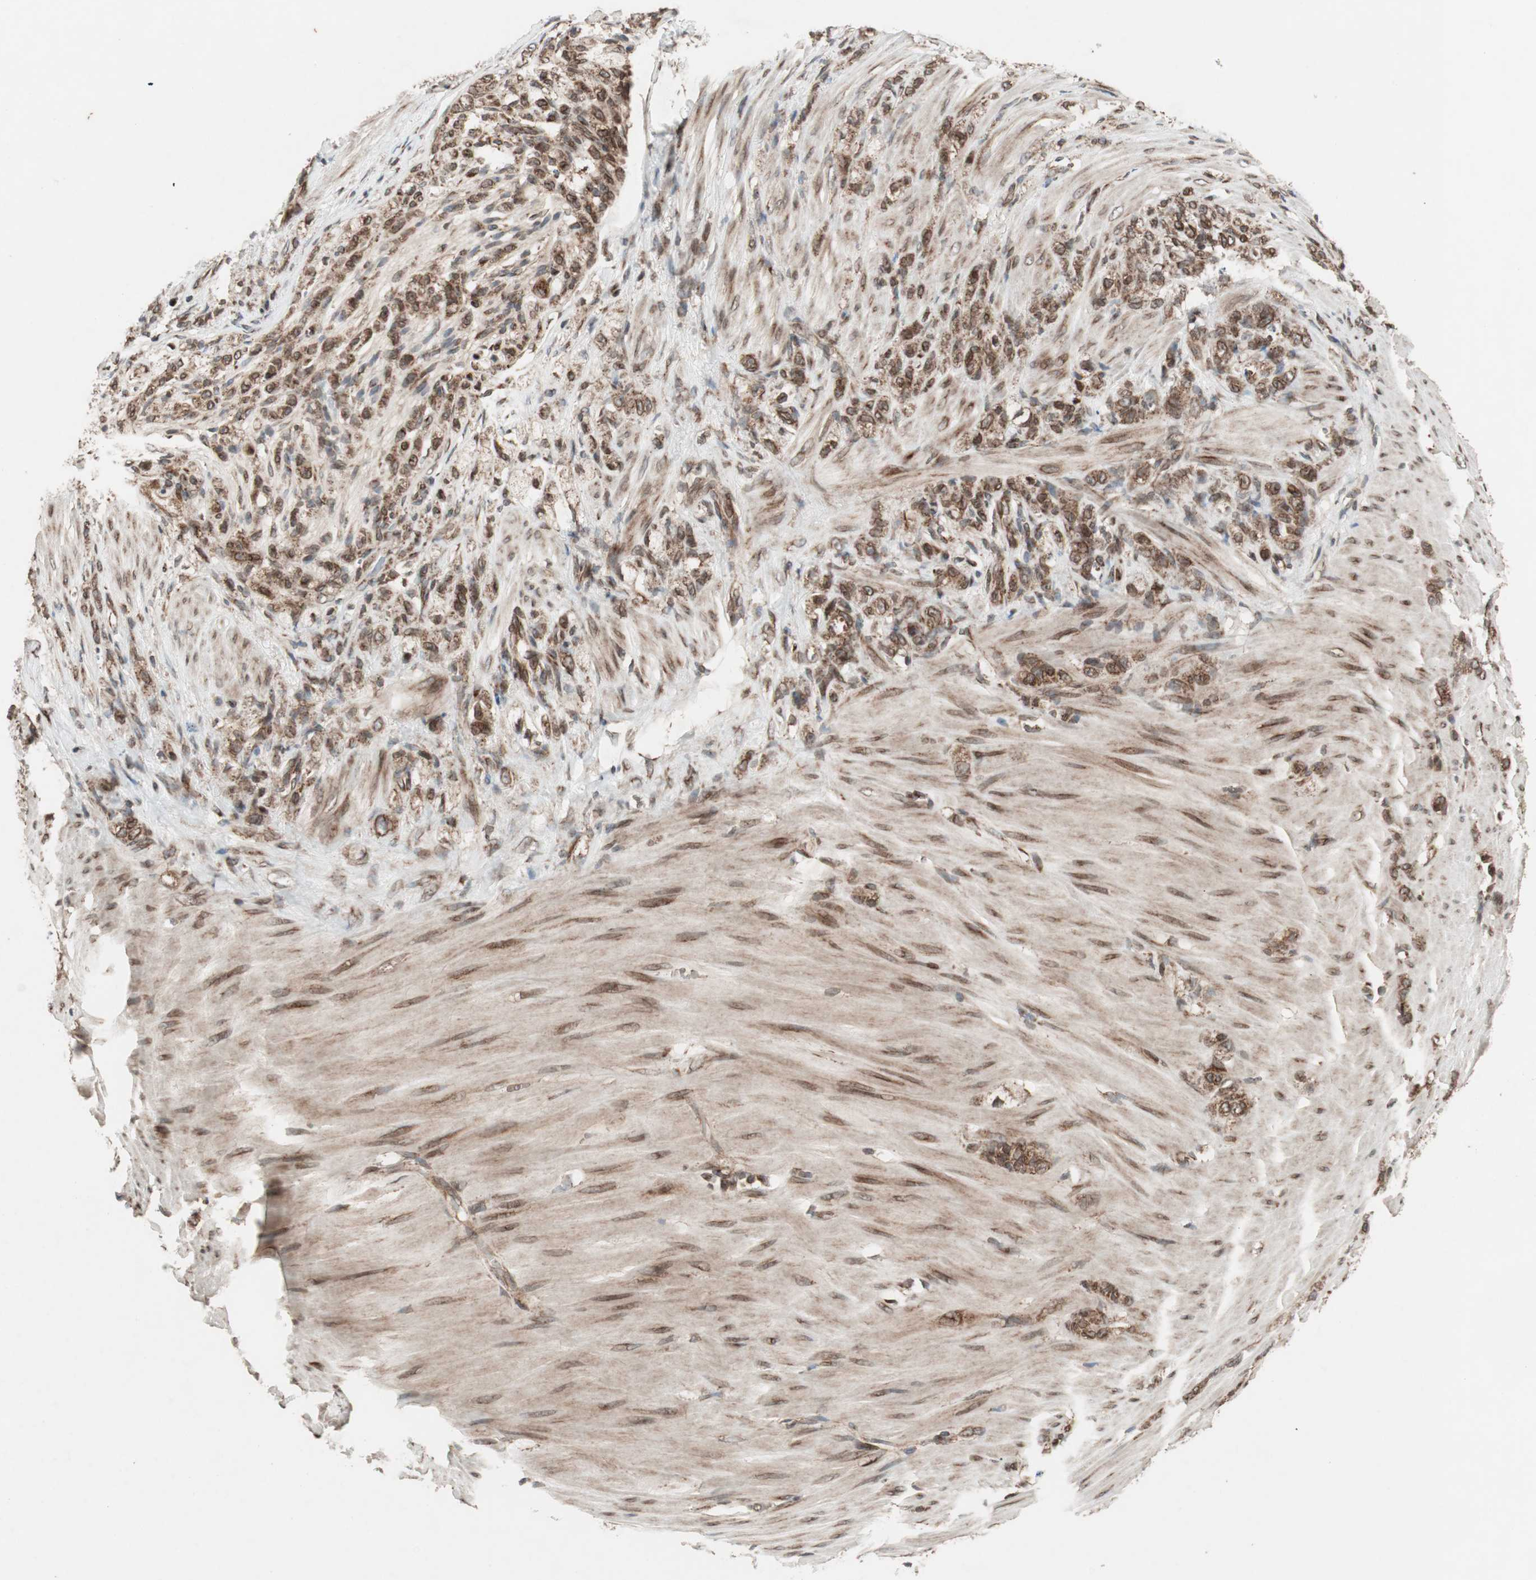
{"staining": {"intensity": "strong", "quantity": ">75%", "location": "cytoplasmic/membranous,nuclear"}, "tissue": "stomach cancer", "cell_type": "Tumor cells", "image_type": "cancer", "snomed": [{"axis": "morphology", "description": "Adenocarcinoma, NOS"}, {"axis": "topography", "description": "Stomach"}], "caption": "Tumor cells demonstrate high levels of strong cytoplasmic/membranous and nuclear positivity in approximately >75% of cells in stomach adenocarcinoma.", "gene": "NUP62", "patient": {"sex": "male", "age": 82}}